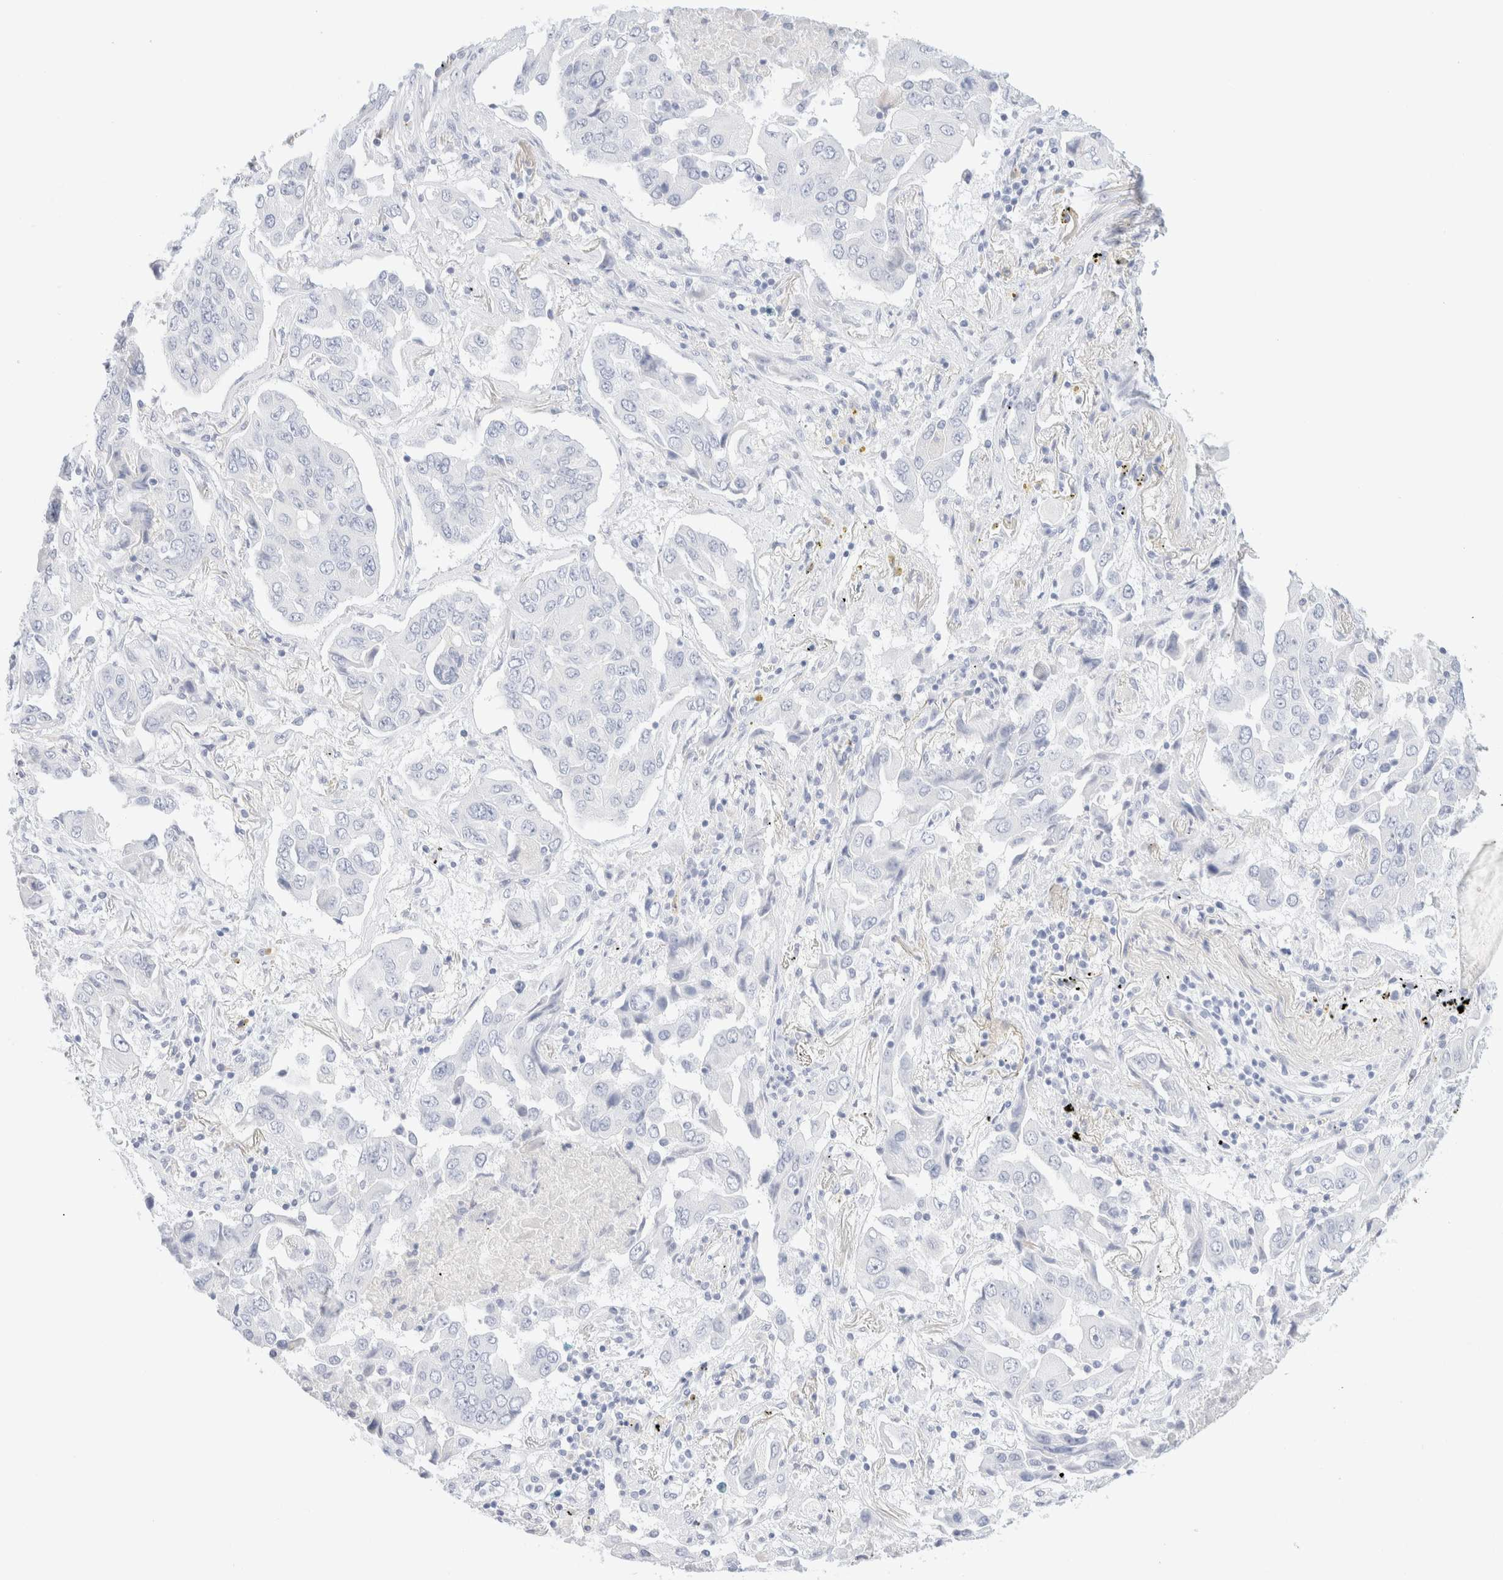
{"staining": {"intensity": "negative", "quantity": "none", "location": "none"}, "tissue": "lung cancer", "cell_type": "Tumor cells", "image_type": "cancer", "snomed": [{"axis": "morphology", "description": "Adenocarcinoma, NOS"}, {"axis": "topography", "description": "Lung"}], "caption": "The image displays no significant staining in tumor cells of adenocarcinoma (lung). Nuclei are stained in blue.", "gene": "KRT15", "patient": {"sex": "female", "age": 65}}